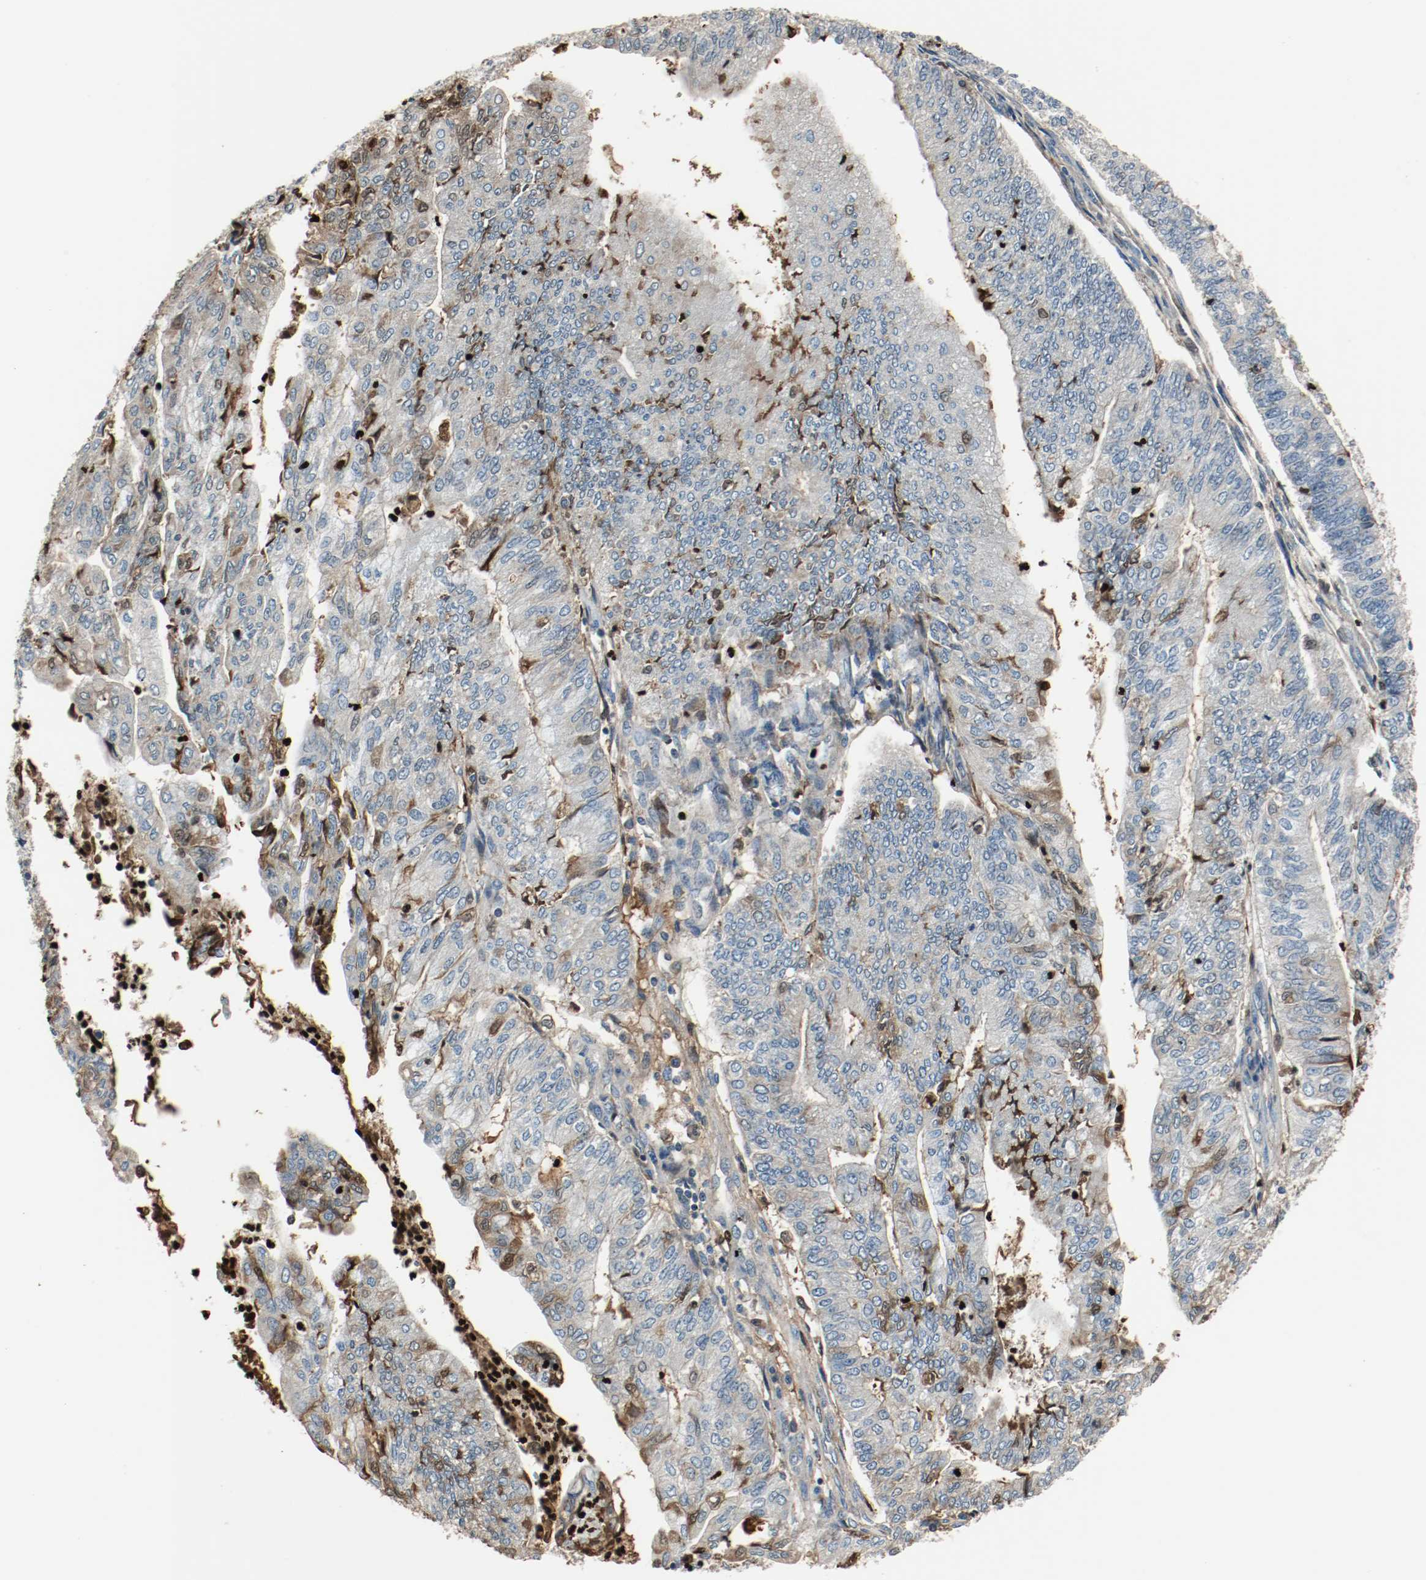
{"staining": {"intensity": "negative", "quantity": "none", "location": "none"}, "tissue": "endometrial cancer", "cell_type": "Tumor cells", "image_type": "cancer", "snomed": [{"axis": "morphology", "description": "Adenocarcinoma, NOS"}, {"axis": "topography", "description": "Endometrium"}], "caption": "This is an immunohistochemistry (IHC) photomicrograph of human endometrial adenocarcinoma. There is no expression in tumor cells.", "gene": "BLK", "patient": {"sex": "female", "age": 59}}